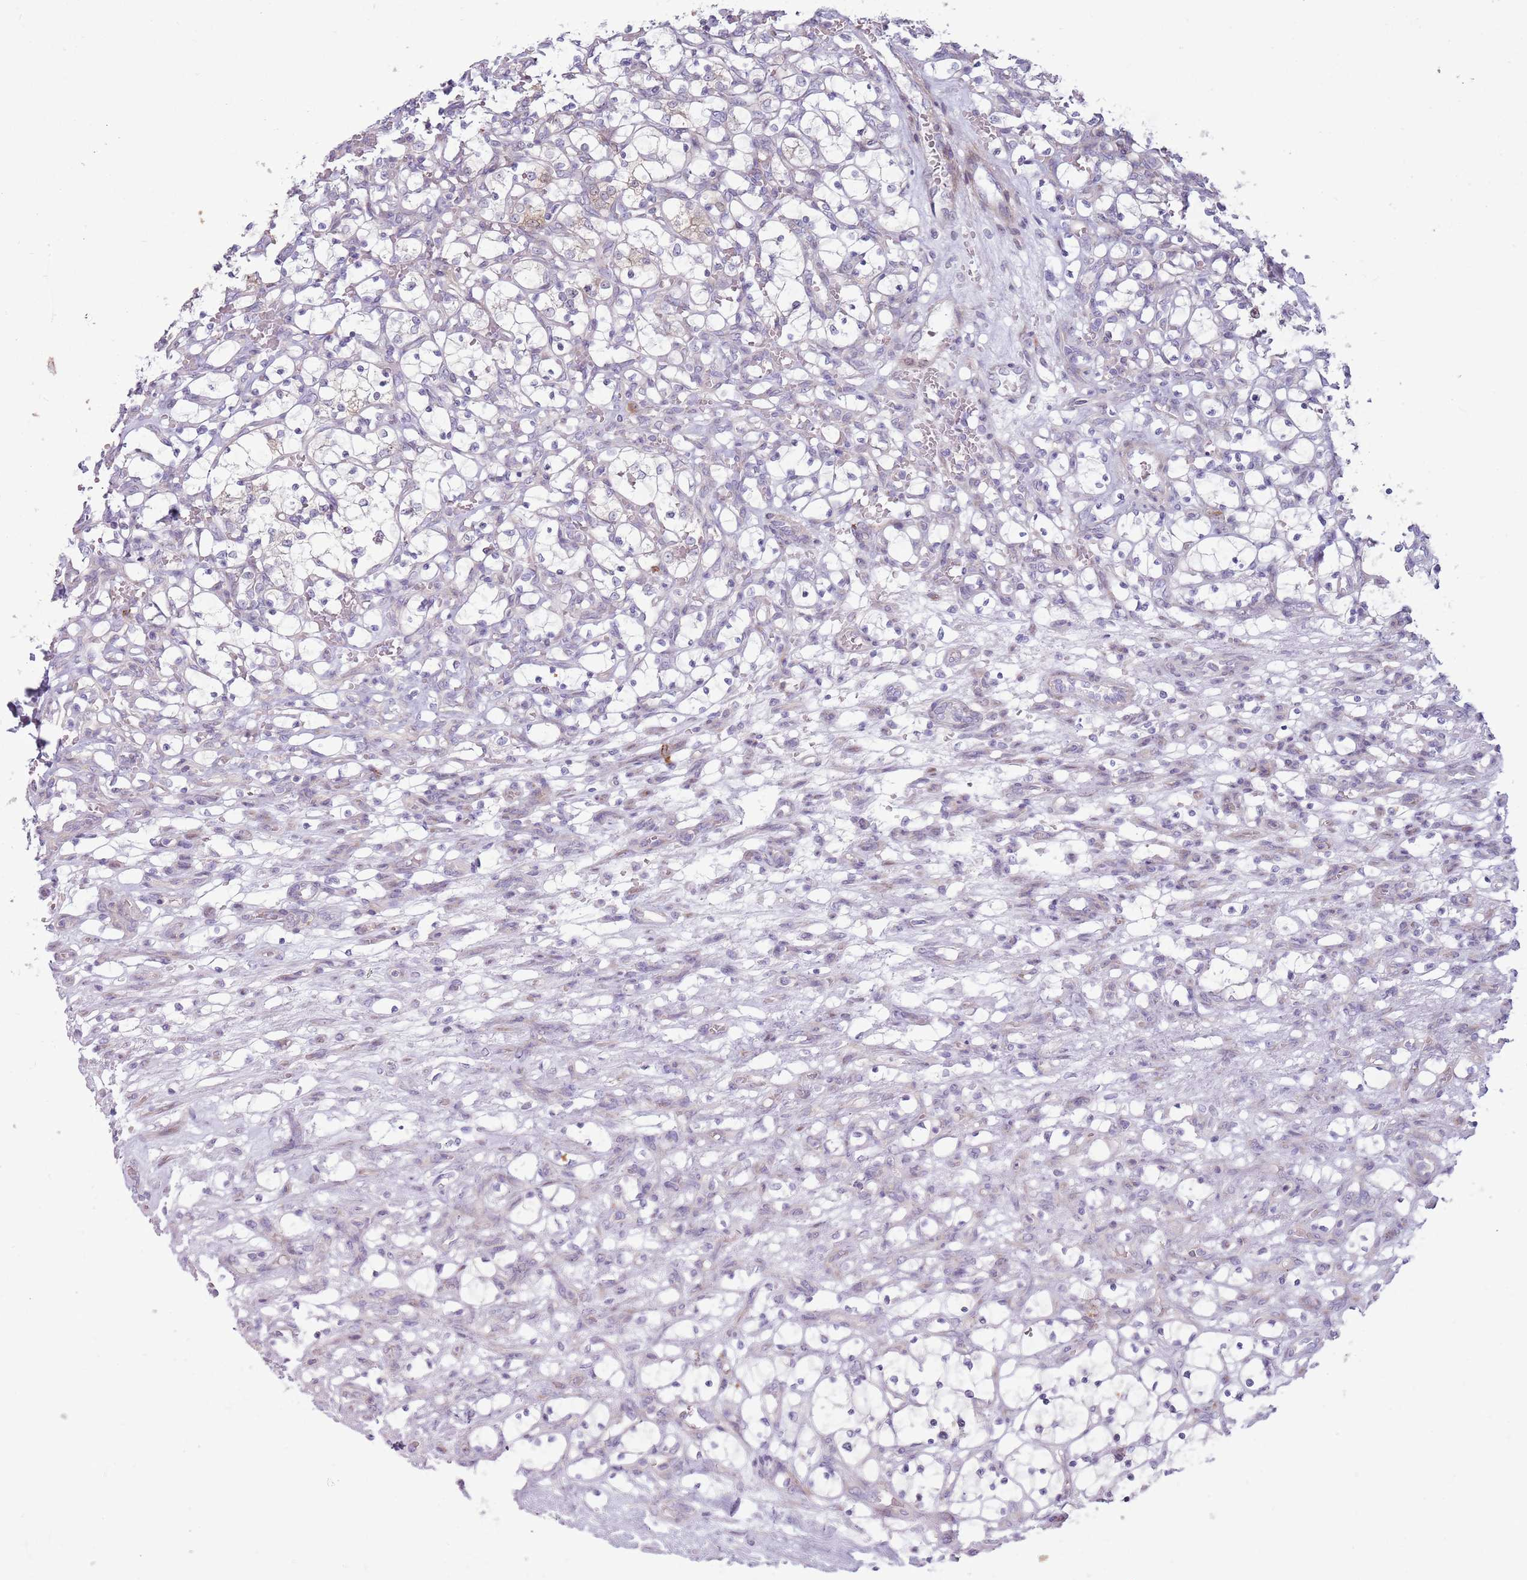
{"staining": {"intensity": "negative", "quantity": "none", "location": "none"}, "tissue": "renal cancer", "cell_type": "Tumor cells", "image_type": "cancer", "snomed": [{"axis": "morphology", "description": "Adenocarcinoma, NOS"}, {"axis": "topography", "description": "Kidney"}], "caption": "High power microscopy photomicrograph of an immunohistochemistry histopathology image of renal cancer (adenocarcinoma), revealing no significant staining in tumor cells. Nuclei are stained in blue.", "gene": "CCDC150", "patient": {"sex": "female", "age": 69}}